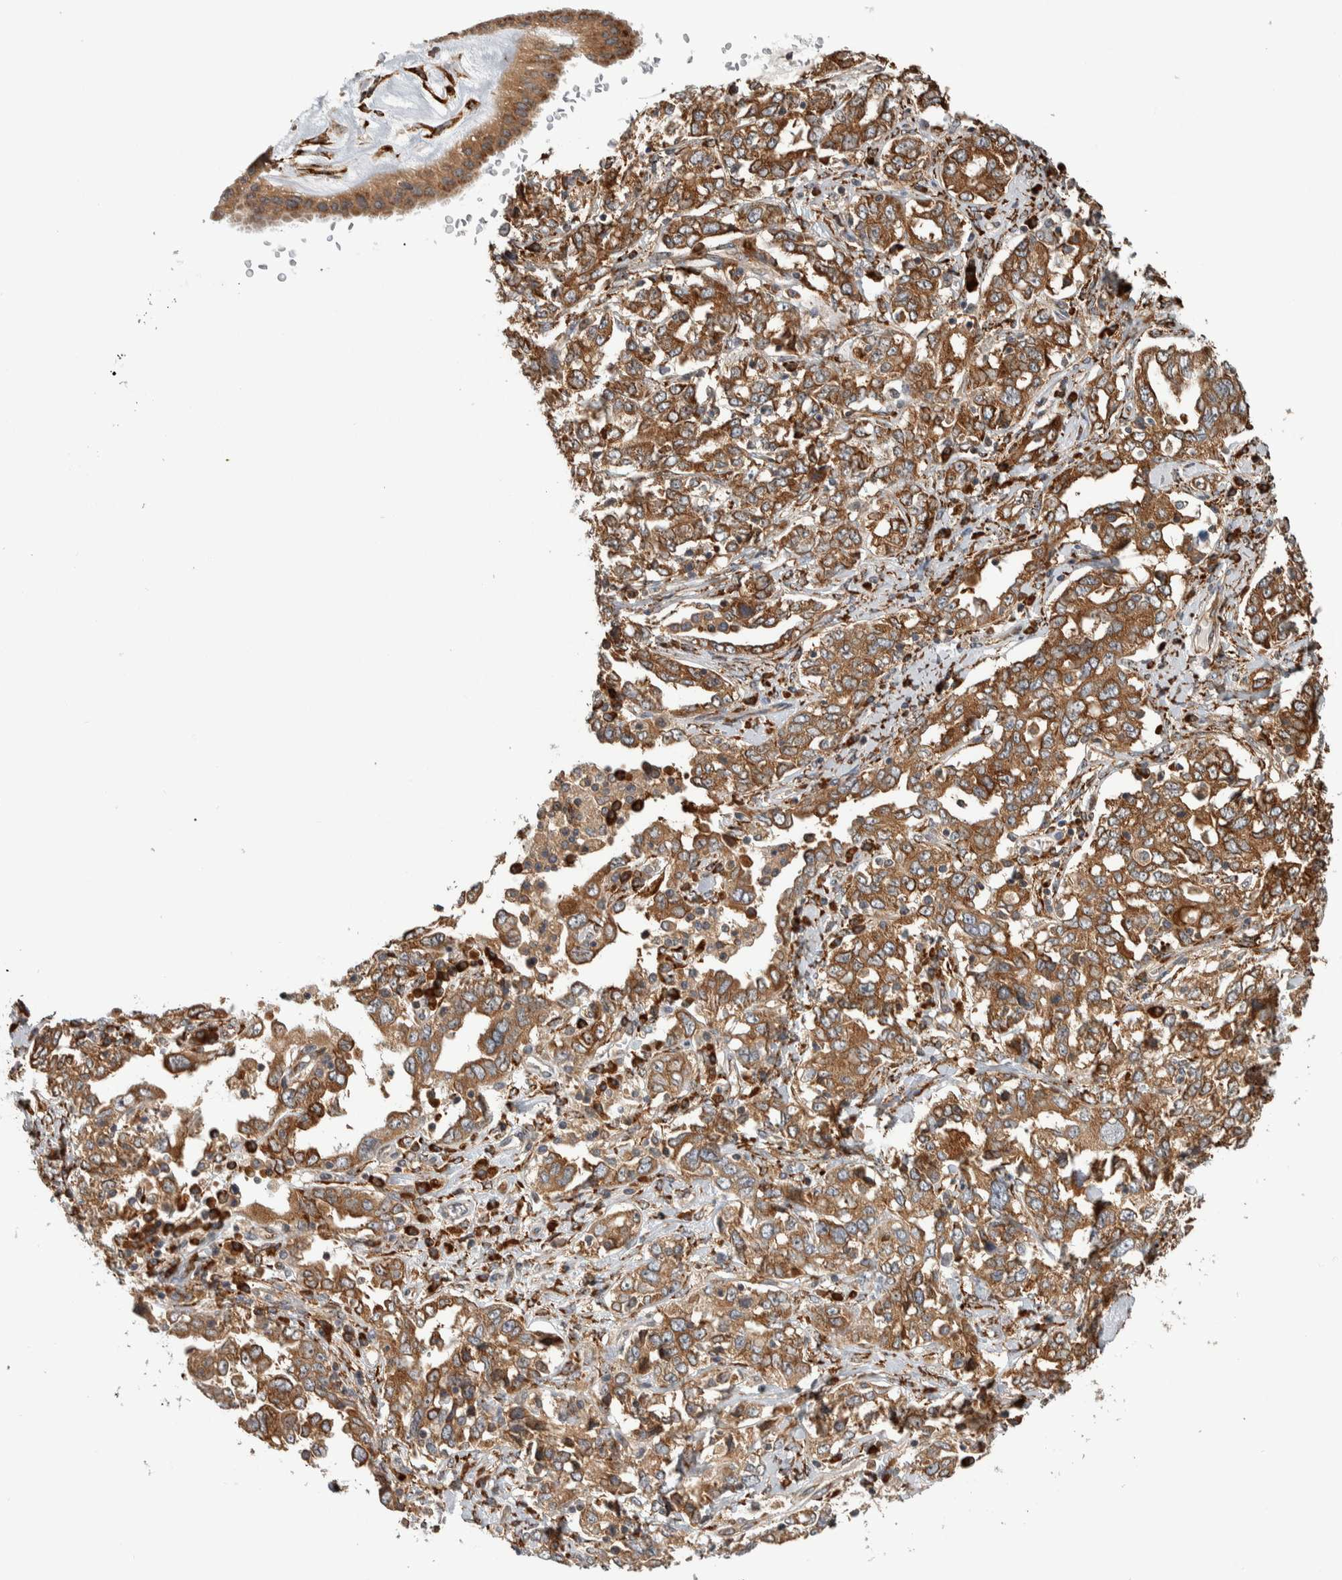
{"staining": {"intensity": "moderate", "quantity": ">75%", "location": "cytoplasmic/membranous"}, "tissue": "ovarian cancer", "cell_type": "Tumor cells", "image_type": "cancer", "snomed": [{"axis": "morphology", "description": "Cystadenocarcinoma, mucinous, NOS"}, {"axis": "topography", "description": "Ovary"}], "caption": "Immunohistochemistry photomicrograph of human mucinous cystadenocarcinoma (ovarian) stained for a protein (brown), which displays medium levels of moderate cytoplasmic/membranous expression in about >75% of tumor cells.", "gene": "EIF3H", "patient": {"sex": "female", "age": 73}}